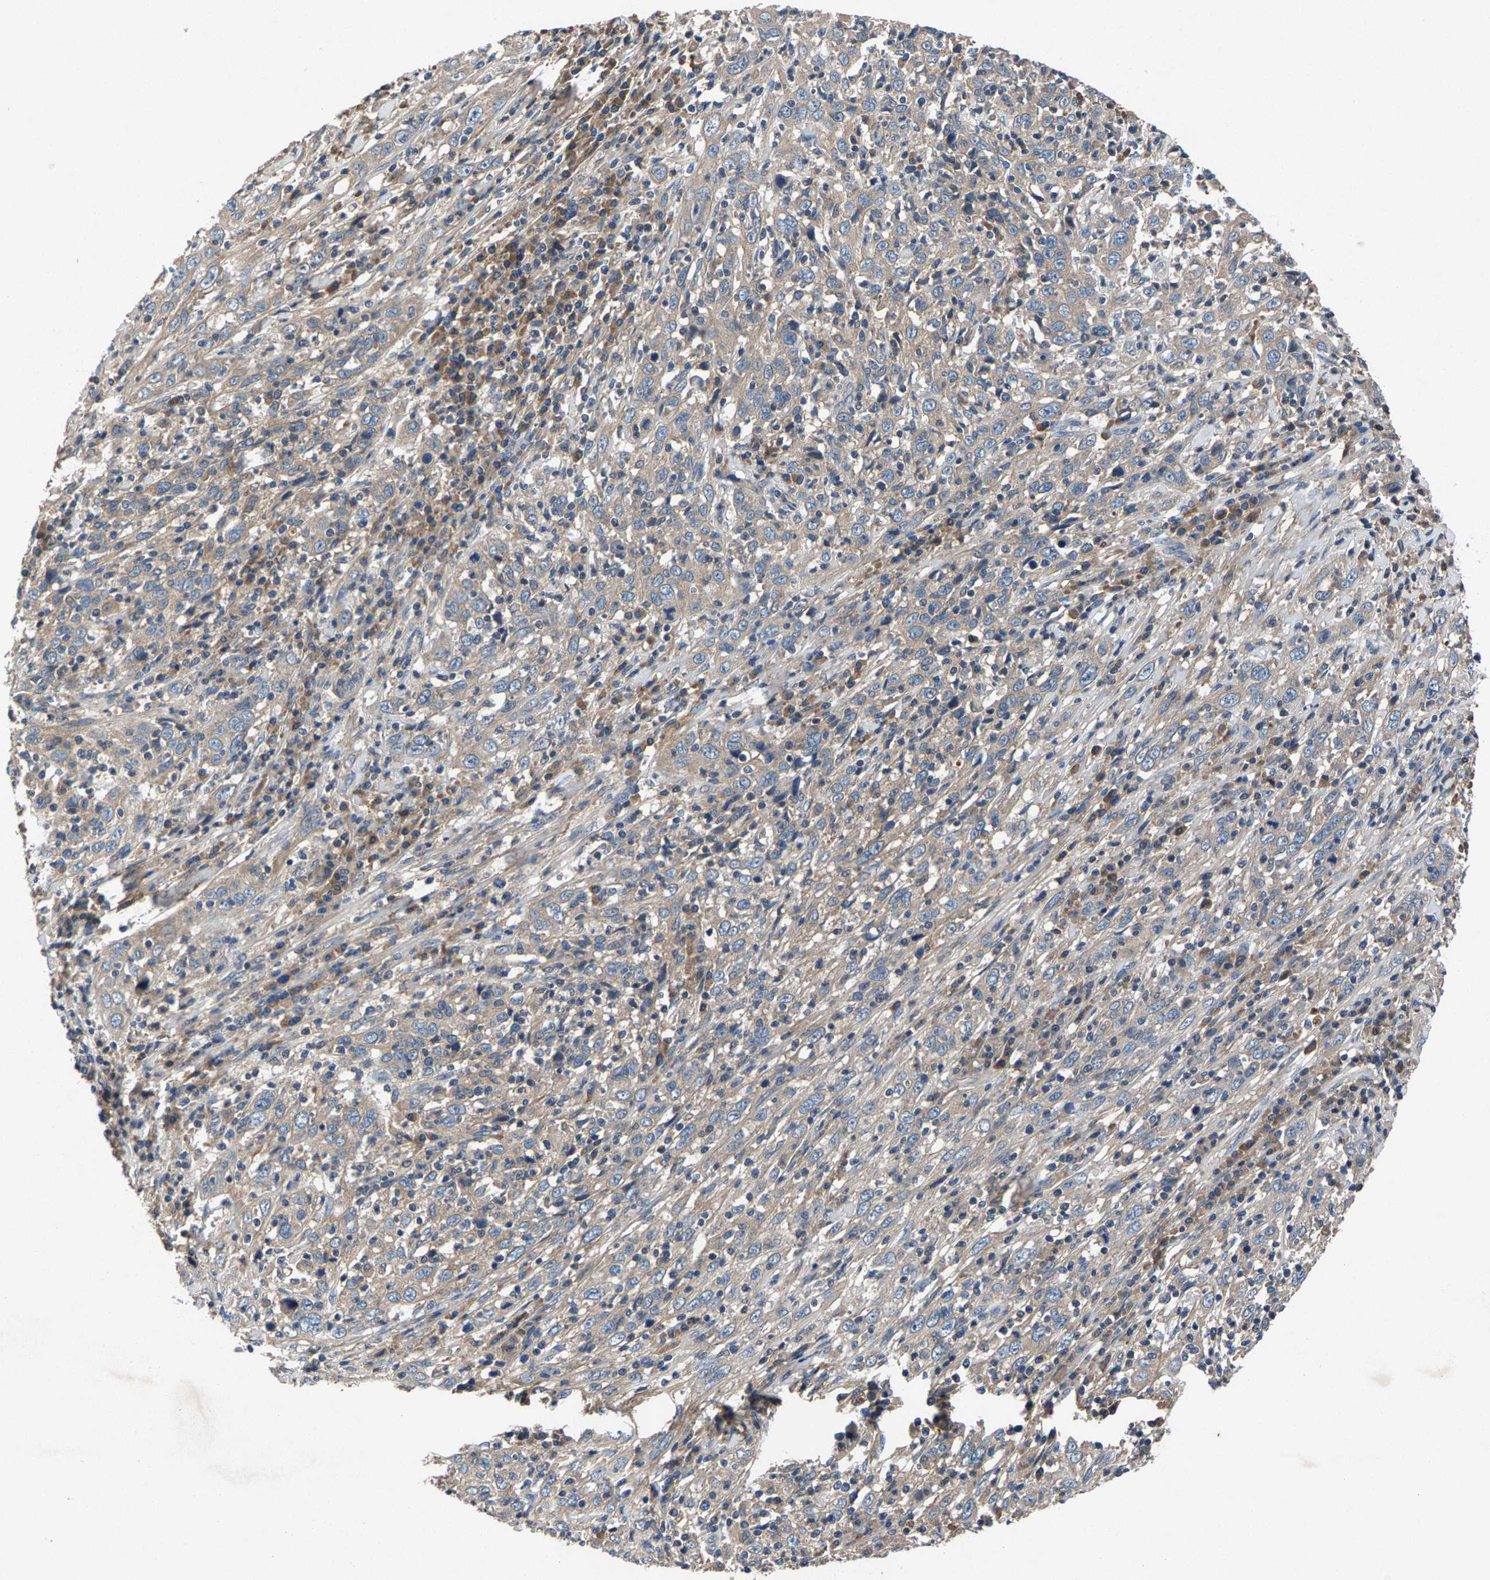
{"staining": {"intensity": "weak", "quantity": ">75%", "location": "cytoplasmic/membranous"}, "tissue": "cervical cancer", "cell_type": "Tumor cells", "image_type": "cancer", "snomed": [{"axis": "morphology", "description": "Squamous cell carcinoma, NOS"}, {"axis": "topography", "description": "Cervix"}], "caption": "This is an image of immunohistochemistry (IHC) staining of cervical cancer, which shows weak expression in the cytoplasmic/membranous of tumor cells.", "gene": "PRXL2C", "patient": {"sex": "female", "age": 46}}